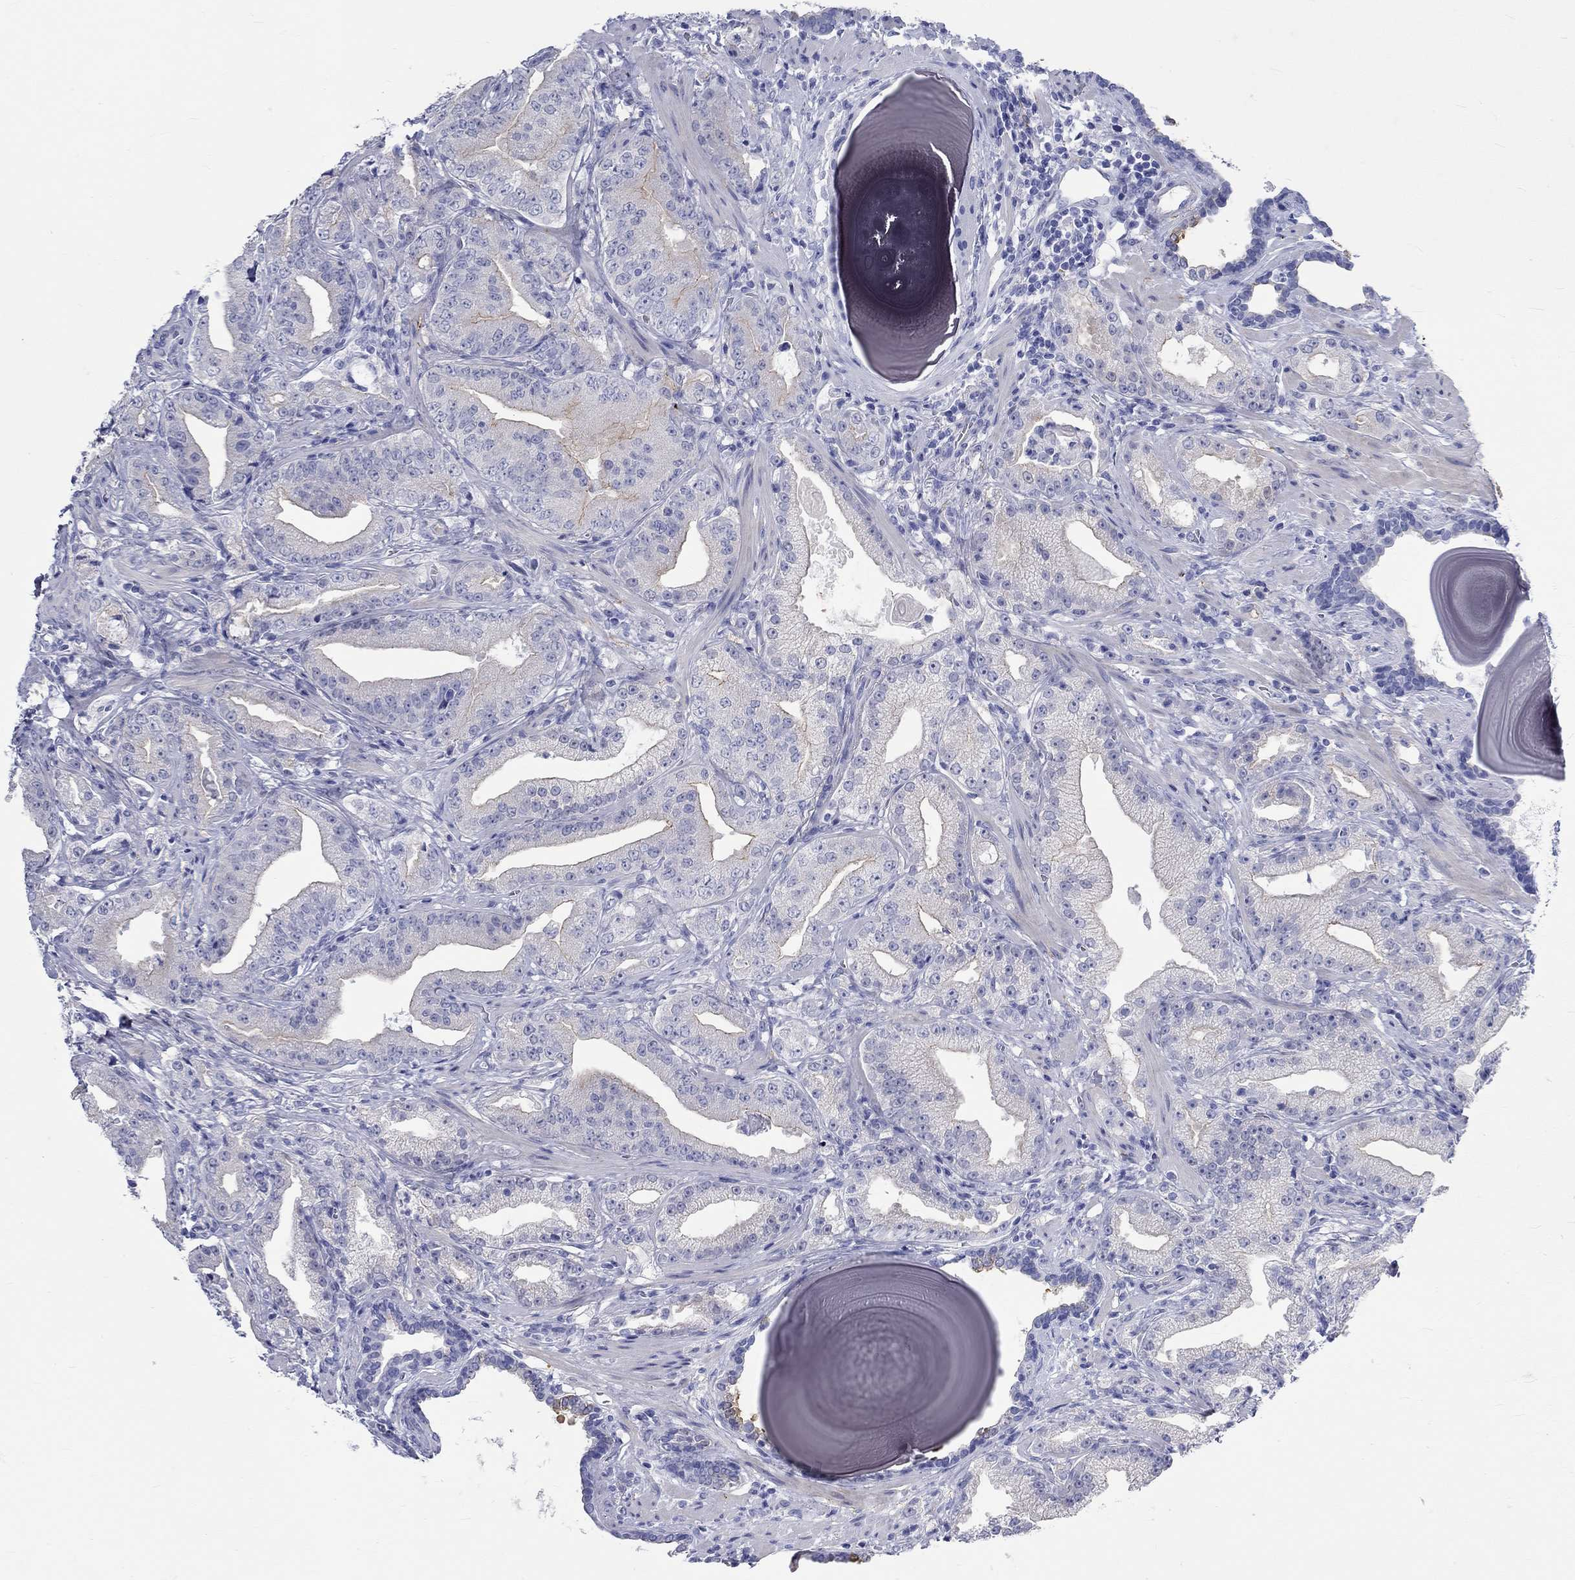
{"staining": {"intensity": "weak", "quantity": "<25%", "location": "cytoplasmic/membranous"}, "tissue": "prostate cancer", "cell_type": "Tumor cells", "image_type": "cancer", "snomed": [{"axis": "morphology", "description": "Adenocarcinoma, Low grade"}, {"axis": "topography", "description": "Prostate"}], "caption": "Human adenocarcinoma (low-grade) (prostate) stained for a protein using immunohistochemistry (IHC) reveals no positivity in tumor cells.", "gene": "SPATA9", "patient": {"sex": "male", "age": 62}}